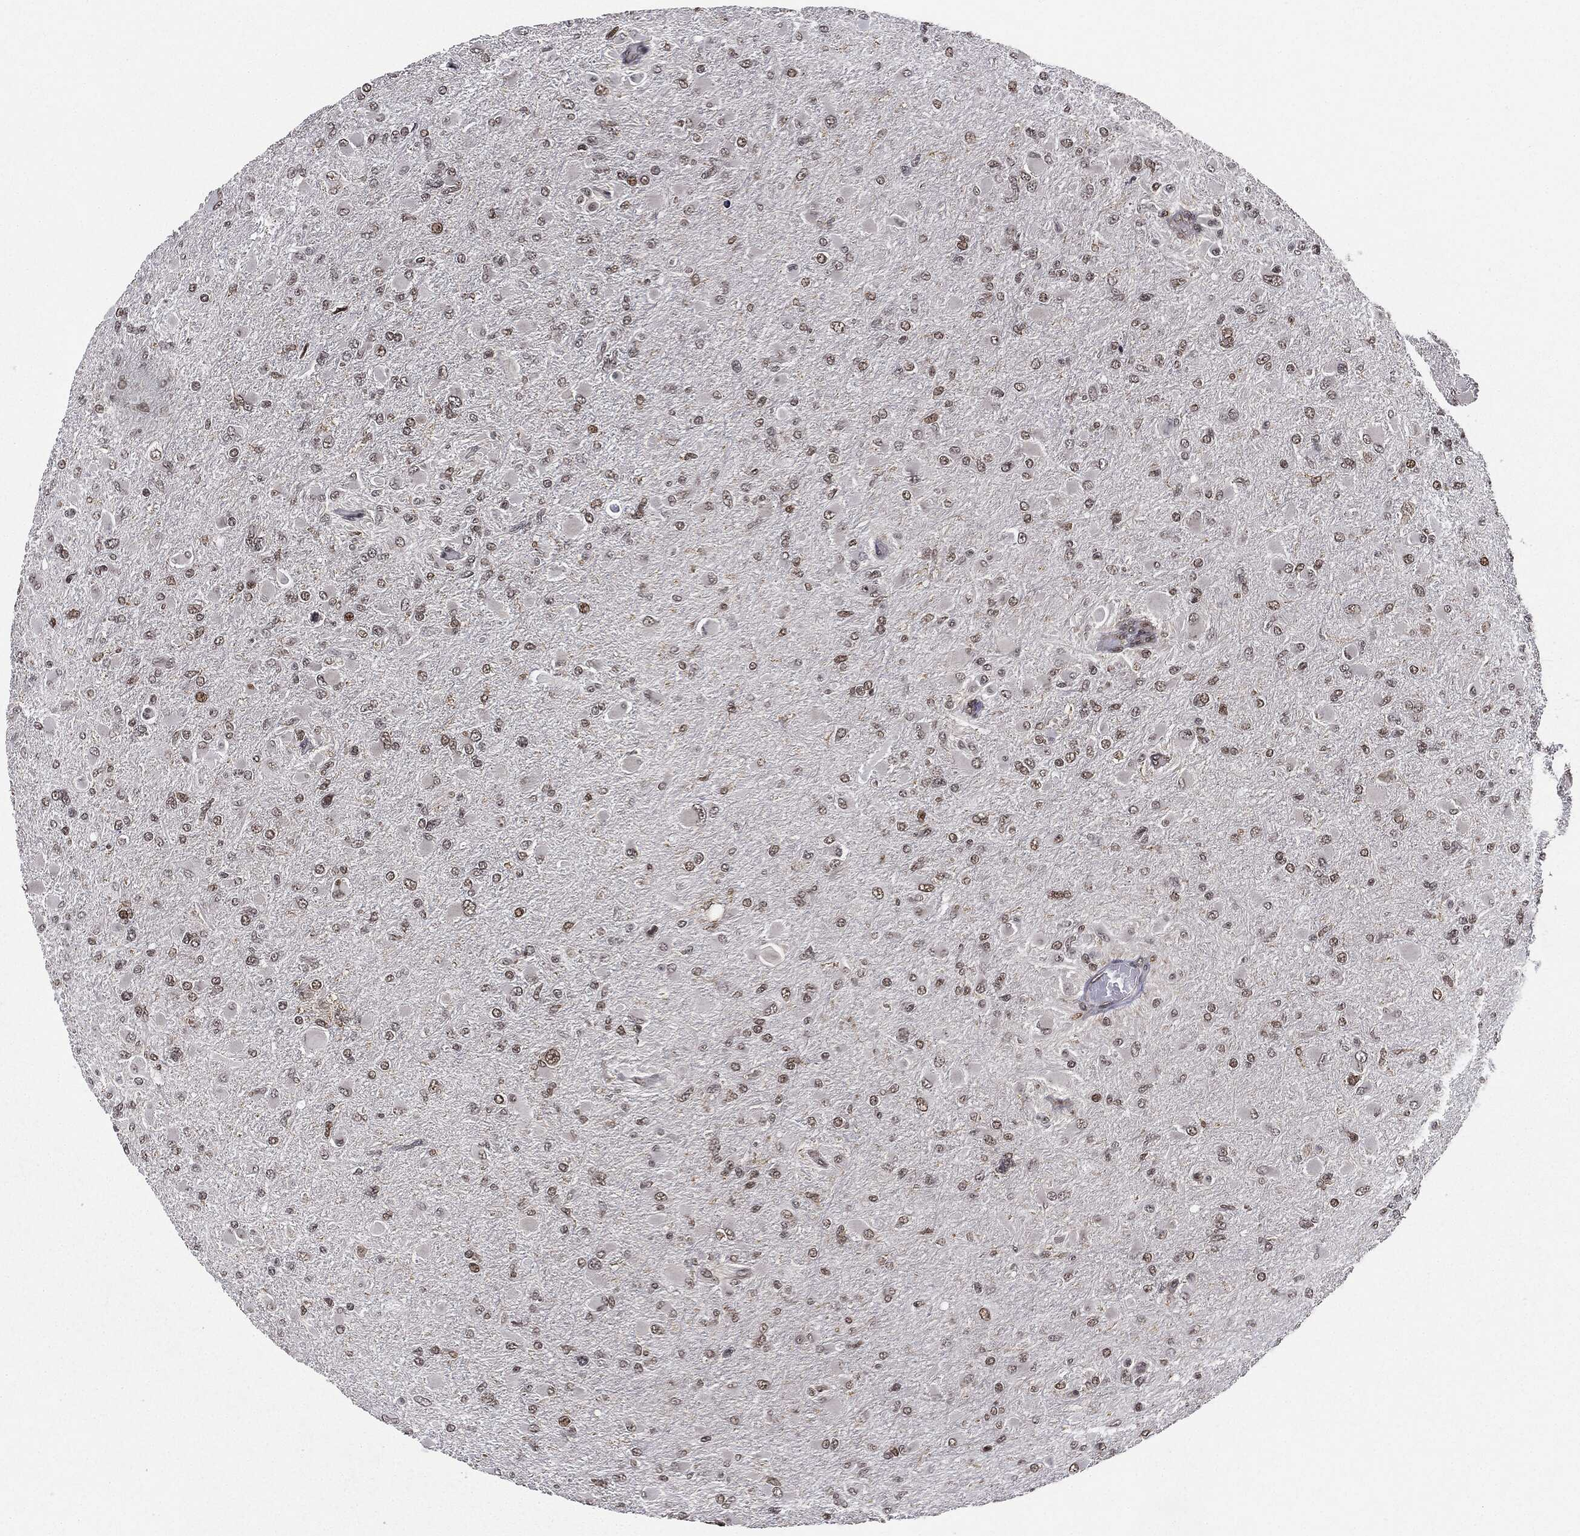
{"staining": {"intensity": "weak", "quantity": ">75%", "location": "nuclear"}, "tissue": "glioma", "cell_type": "Tumor cells", "image_type": "cancer", "snomed": [{"axis": "morphology", "description": "Glioma, malignant, High grade"}, {"axis": "topography", "description": "Cerebral cortex"}], "caption": "Human high-grade glioma (malignant) stained with a protein marker displays weak staining in tumor cells.", "gene": "TBC1D22A", "patient": {"sex": "female", "age": 36}}